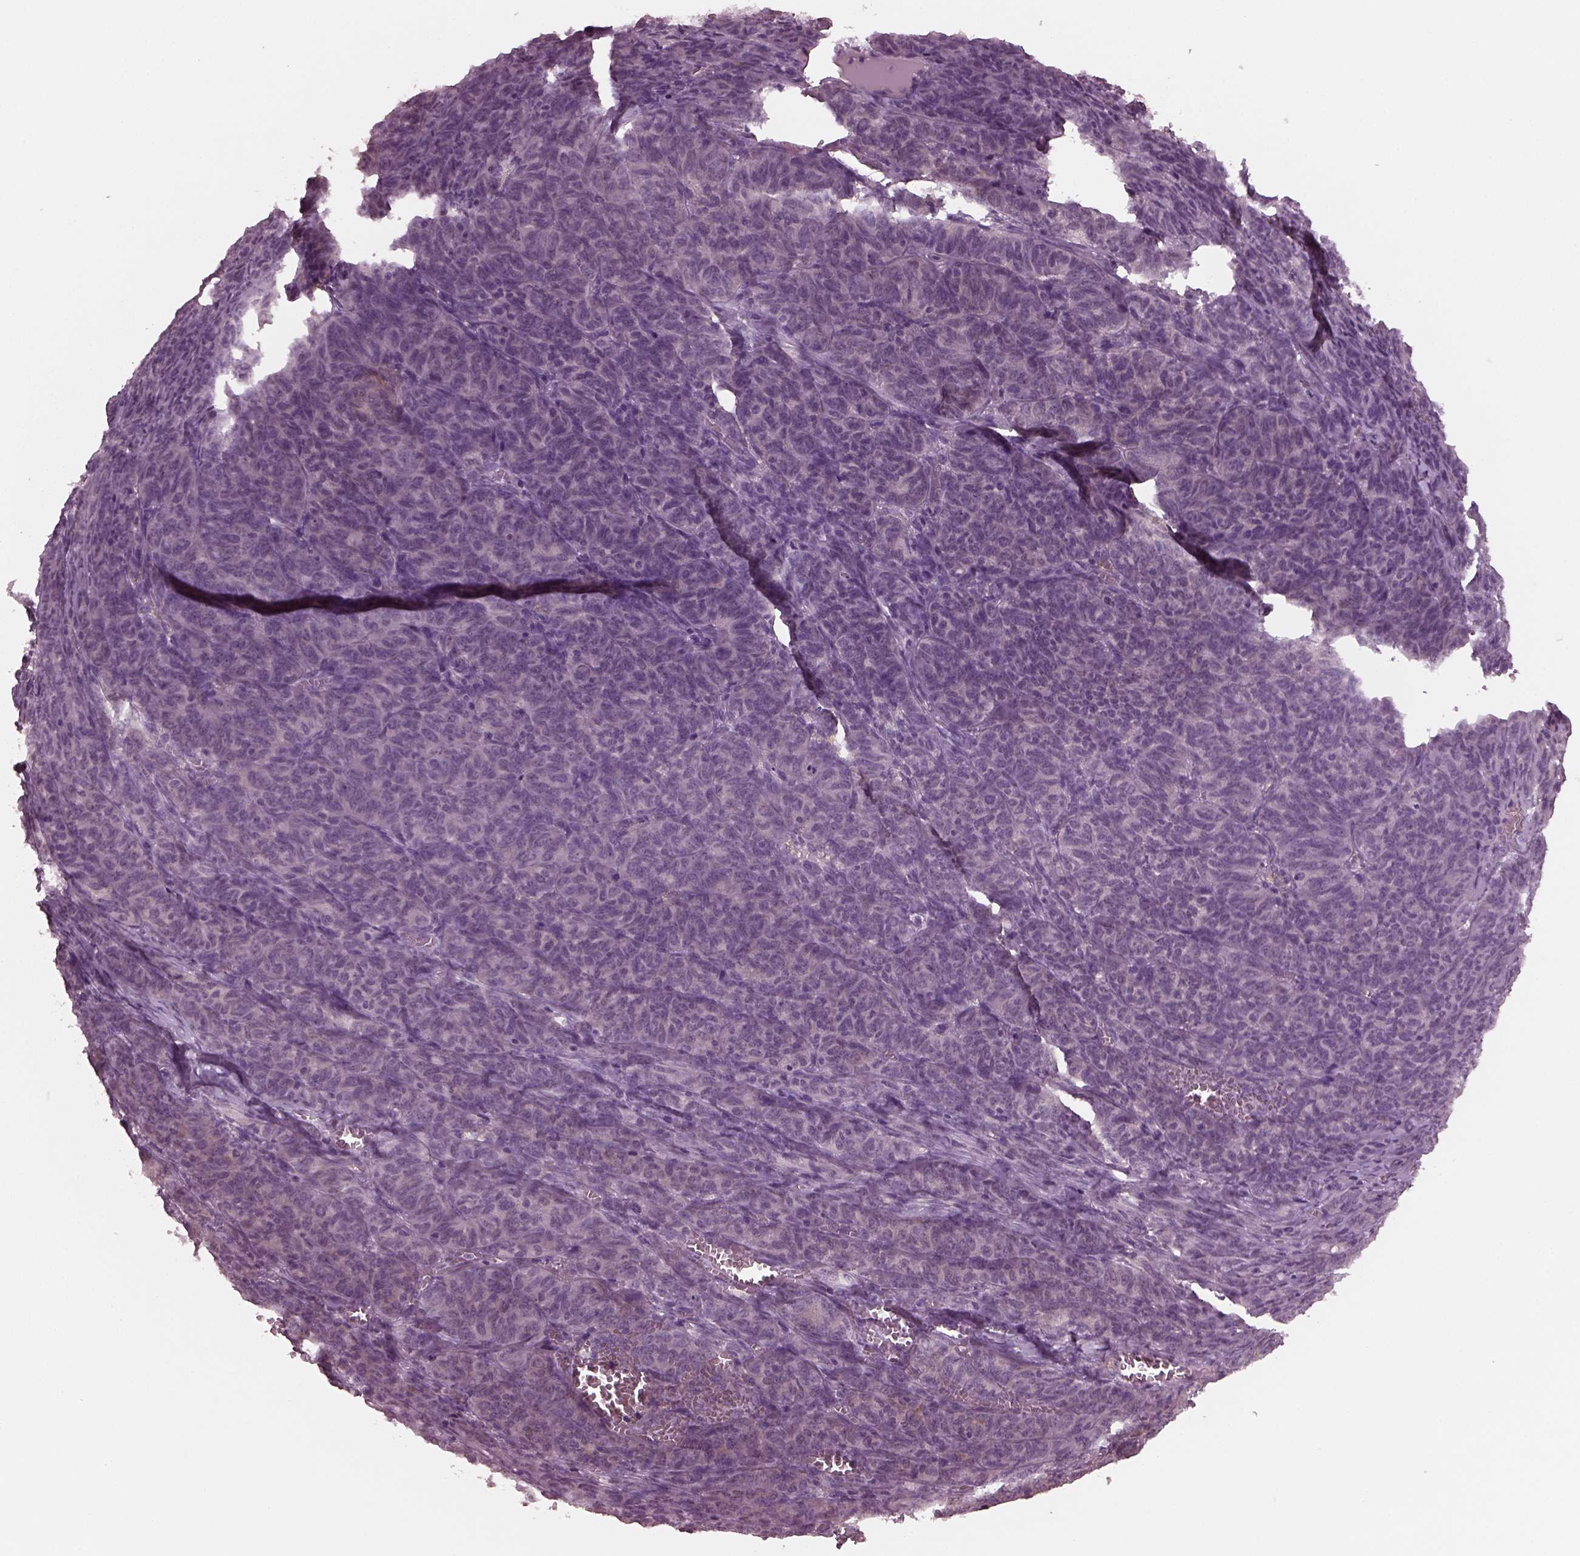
{"staining": {"intensity": "negative", "quantity": "none", "location": "none"}, "tissue": "ovarian cancer", "cell_type": "Tumor cells", "image_type": "cancer", "snomed": [{"axis": "morphology", "description": "Carcinoma, endometroid"}, {"axis": "topography", "description": "Ovary"}], "caption": "Protein analysis of endometroid carcinoma (ovarian) reveals no significant positivity in tumor cells. (DAB (3,3'-diaminobenzidine) immunohistochemistry (IHC) visualized using brightfield microscopy, high magnification).", "gene": "PORCN", "patient": {"sex": "female", "age": 80}}